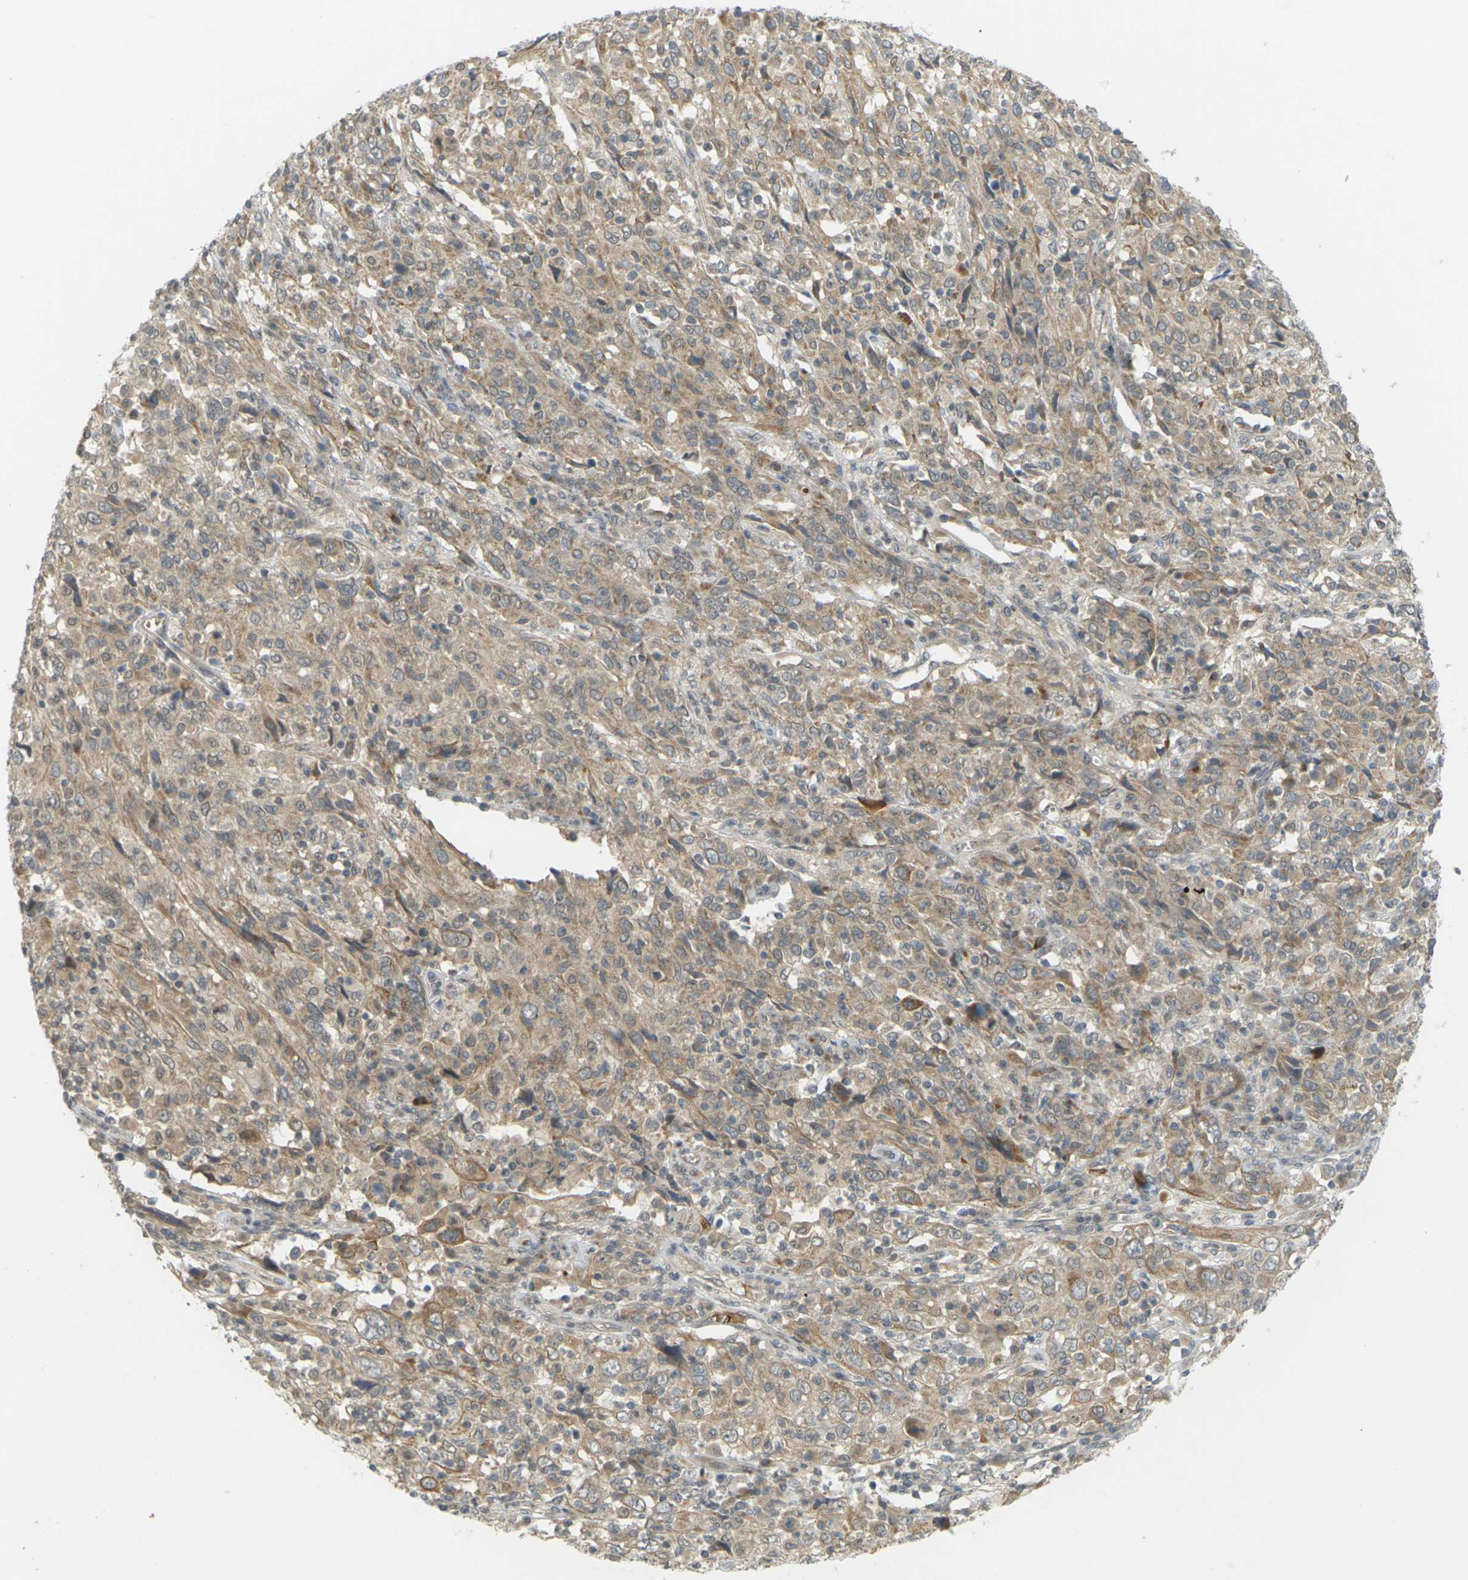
{"staining": {"intensity": "moderate", "quantity": ">75%", "location": "cytoplasmic/membranous"}, "tissue": "cervical cancer", "cell_type": "Tumor cells", "image_type": "cancer", "snomed": [{"axis": "morphology", "description": "Squamous cell carcinoma, NOS"}, {"axis": "topography", "description": "Cervix"}], "caption": "Protein expression analysis of cervical squamous cell carcinoma displays moderate cytoplasmic/membranous staining in approximately >75% of tumor cells. Using DAB (3,3'-diaminobenzidine) (brown) and hematoxylin (blue) stains, captured at high magnification using brightfield microscopy.", "gene": "SOCS6", "patient": {"sex": "female", "age": 46}}